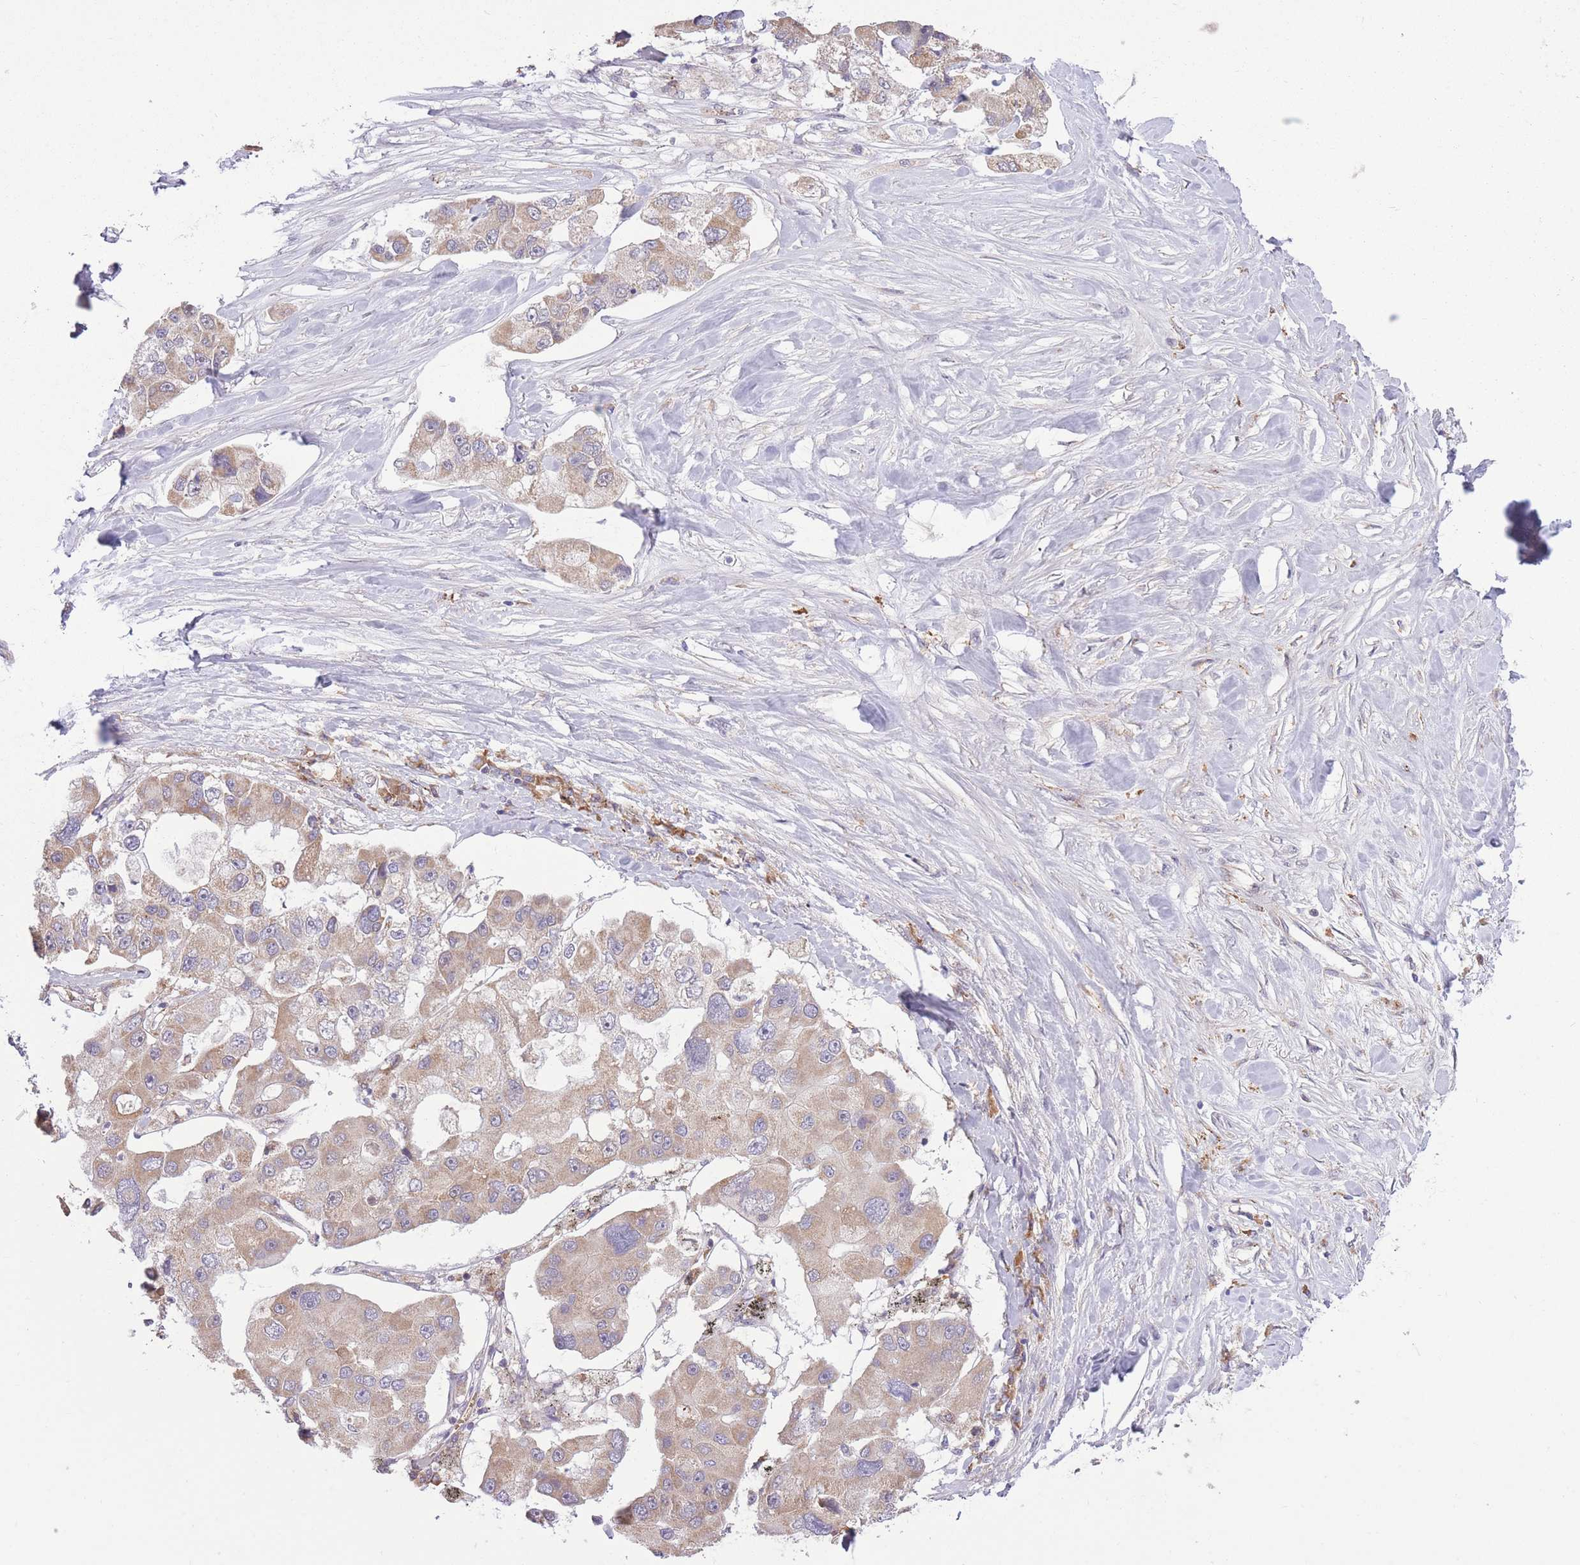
{"staining": {"intensity": "weak", "quantity": "25%-75%", "location": "cytoplasmic/membranous"}, "tissue": "lung cancer", "cell_type": "Tumor cells", "image_type": "cancer", "snomed": [{"axis": "morphology", "description": "Adenocarcinoma, NOS"}, {"axis": "topography", "description": "Lung"}], "caption": "Immunohistochemistry (IHC) (DAB (3,3'-diaminobenzidine)) staining of human lung cancer exhibits weak cytoplasmic/membranous protein expression in approximately 25%-75% of tumor cells.", "gene": "POLR3F", "patient": {"sex": "female", "age": 54}}